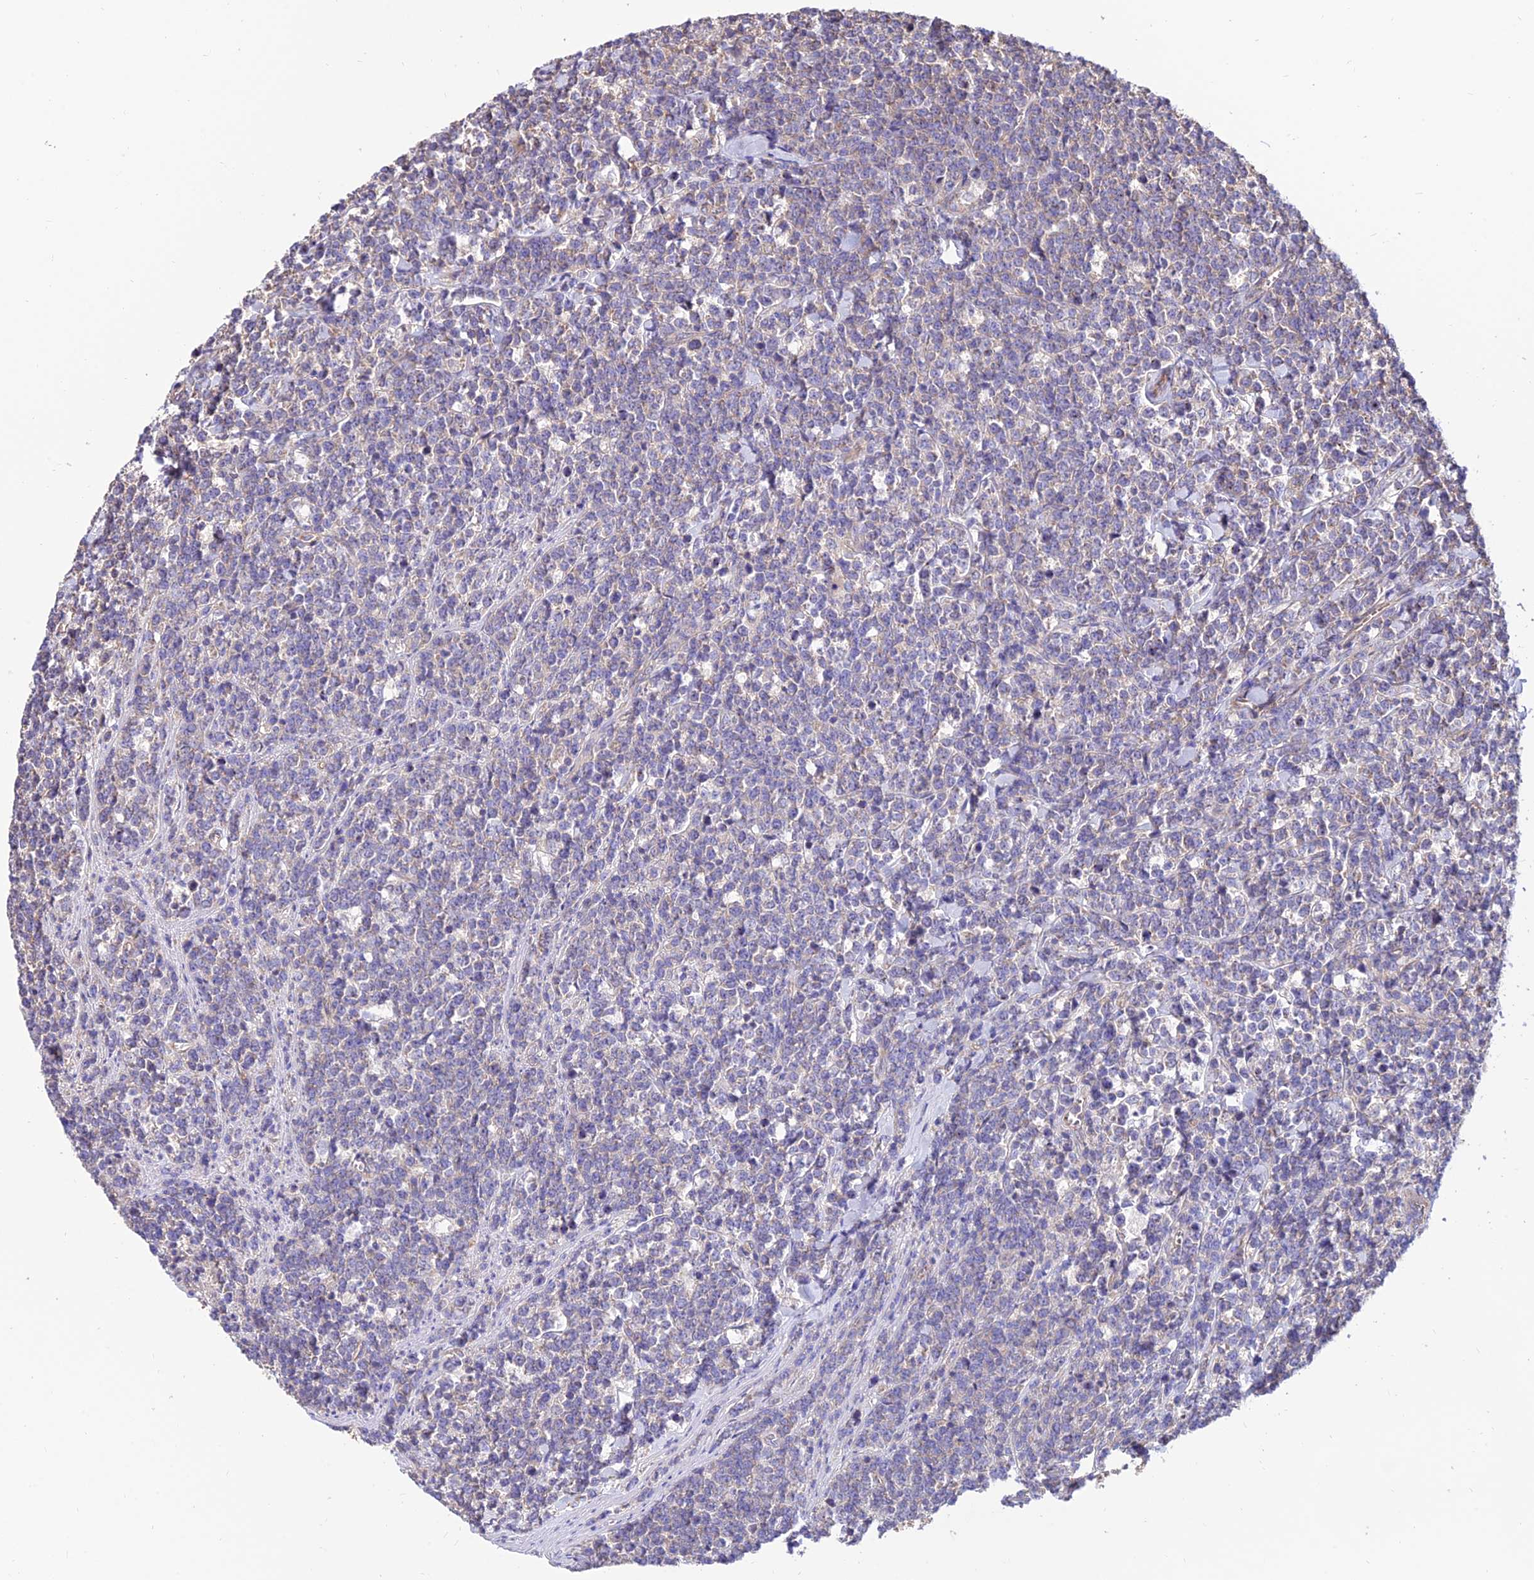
{"staining": {"intensity": "negative", "quantity": "none", "location": "none"}, "tissue": "lymphoma", "cell_type": "Tumor cells", "image_type": "cancer", "snomed": [{"axis": "morphology", "description": "Malignant lymphoma, non-Hodgkin's type, High grade"}, {"axis": "topography", "description": "Small intestine"}], "caption": "Immunohistochemistry micrograph of neoplastic tissue: human lymphoma stained with DAB (3,3'-diaminobenzidine) shows no significant protein staining in tumor cells.", "gene": "CALM2", "patient": {"sex": "male", "age": 8}}